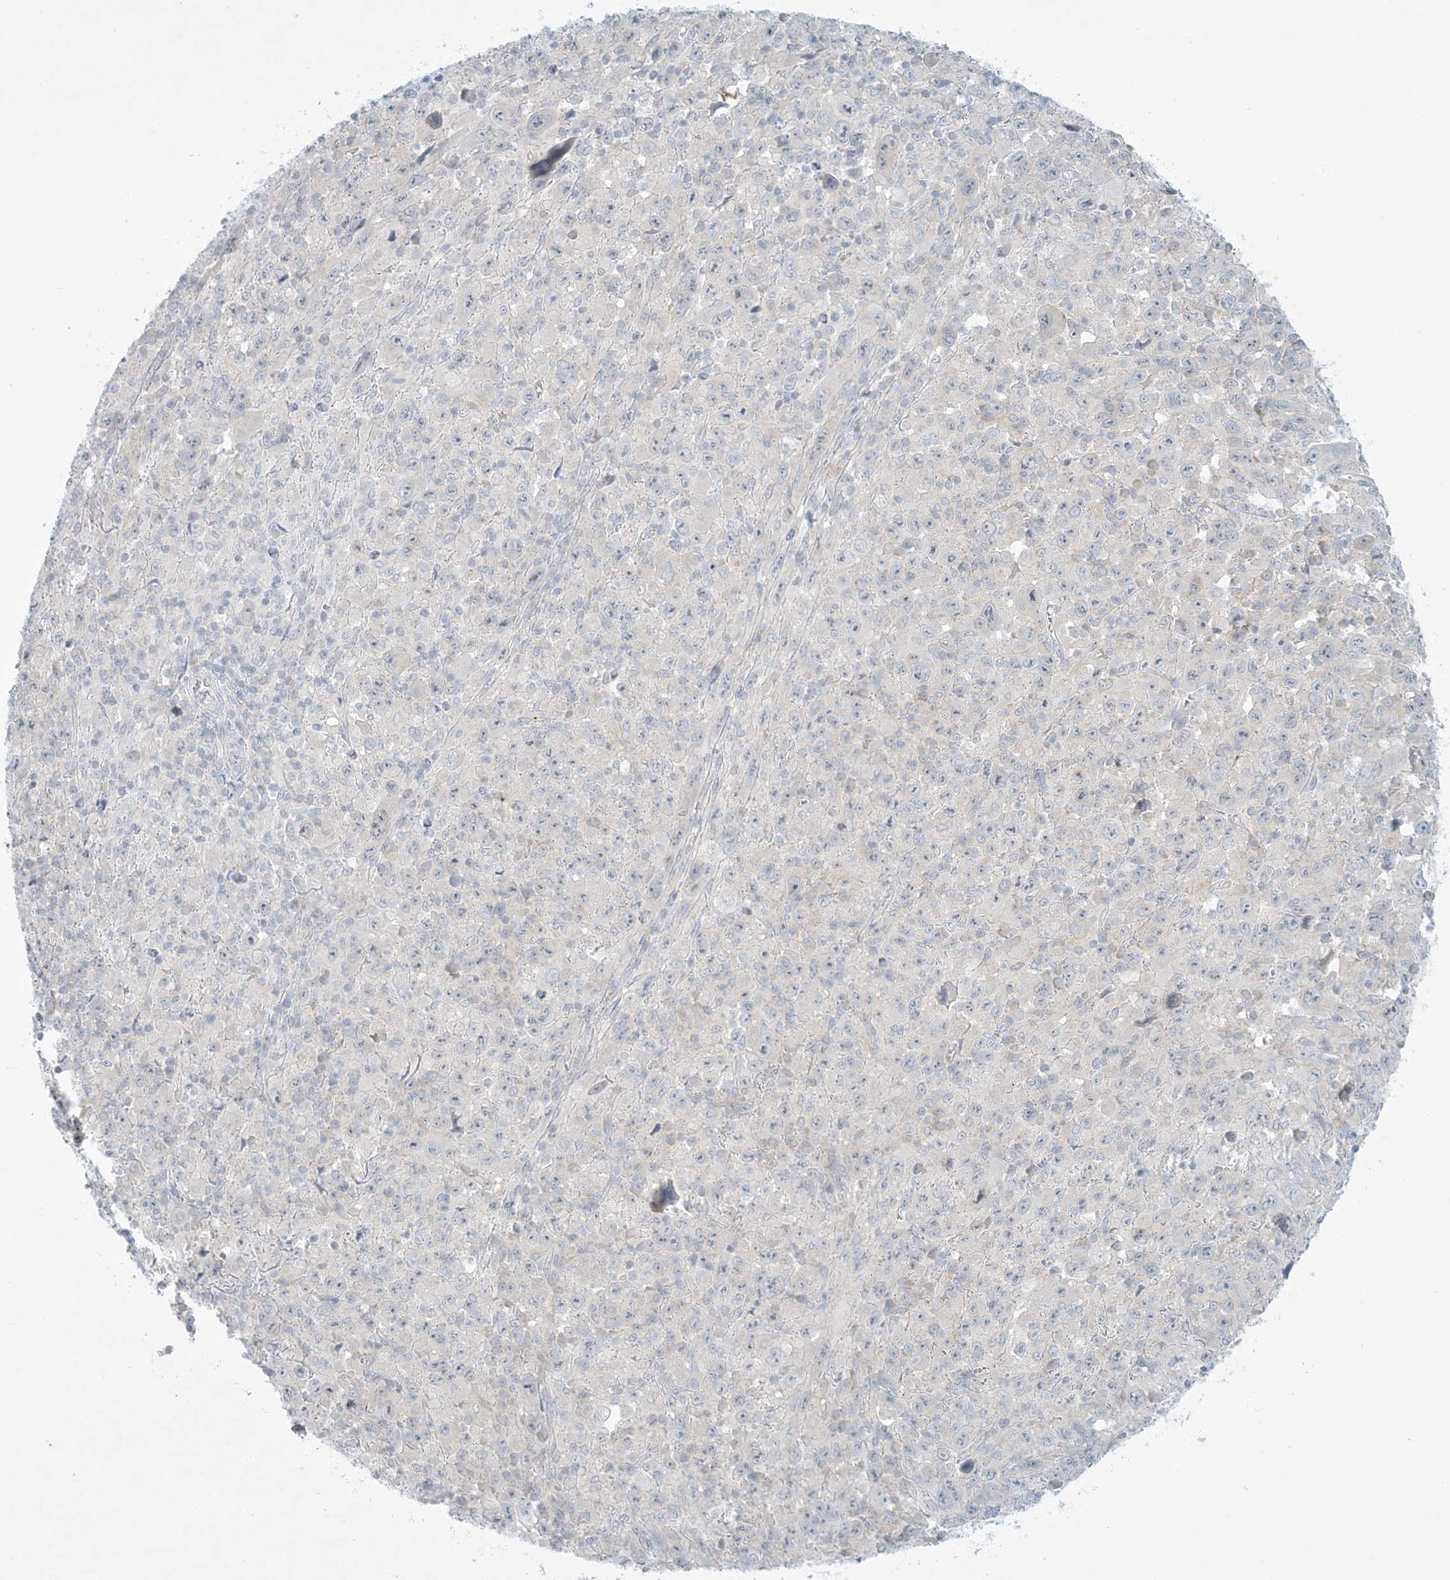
{"staining": {"intensity": "negative", "quantity": "none", "location": "none"}, "tissue": "melanoma", "cell_type": "Tumor cells", "image_type": "cancer", "snomed": [{"axis": "morphology", "description": "Malignant melanoma, Metastatic site"}, {"axis": "topography", "description": "Skin"}], "caption": "A high-resolution photomicrograph shows IHC staining of malignant melanoma (metastatic site), which demonstrates no significant positivity in tumor cells. The staining is performed using DAB (3,3'-diaminobenzidine) brown chromogen with nuclei counter-stained in using hematoxylin.", "gene": "MRPS18A", "patient": {"sex": "female", "age": 56}}